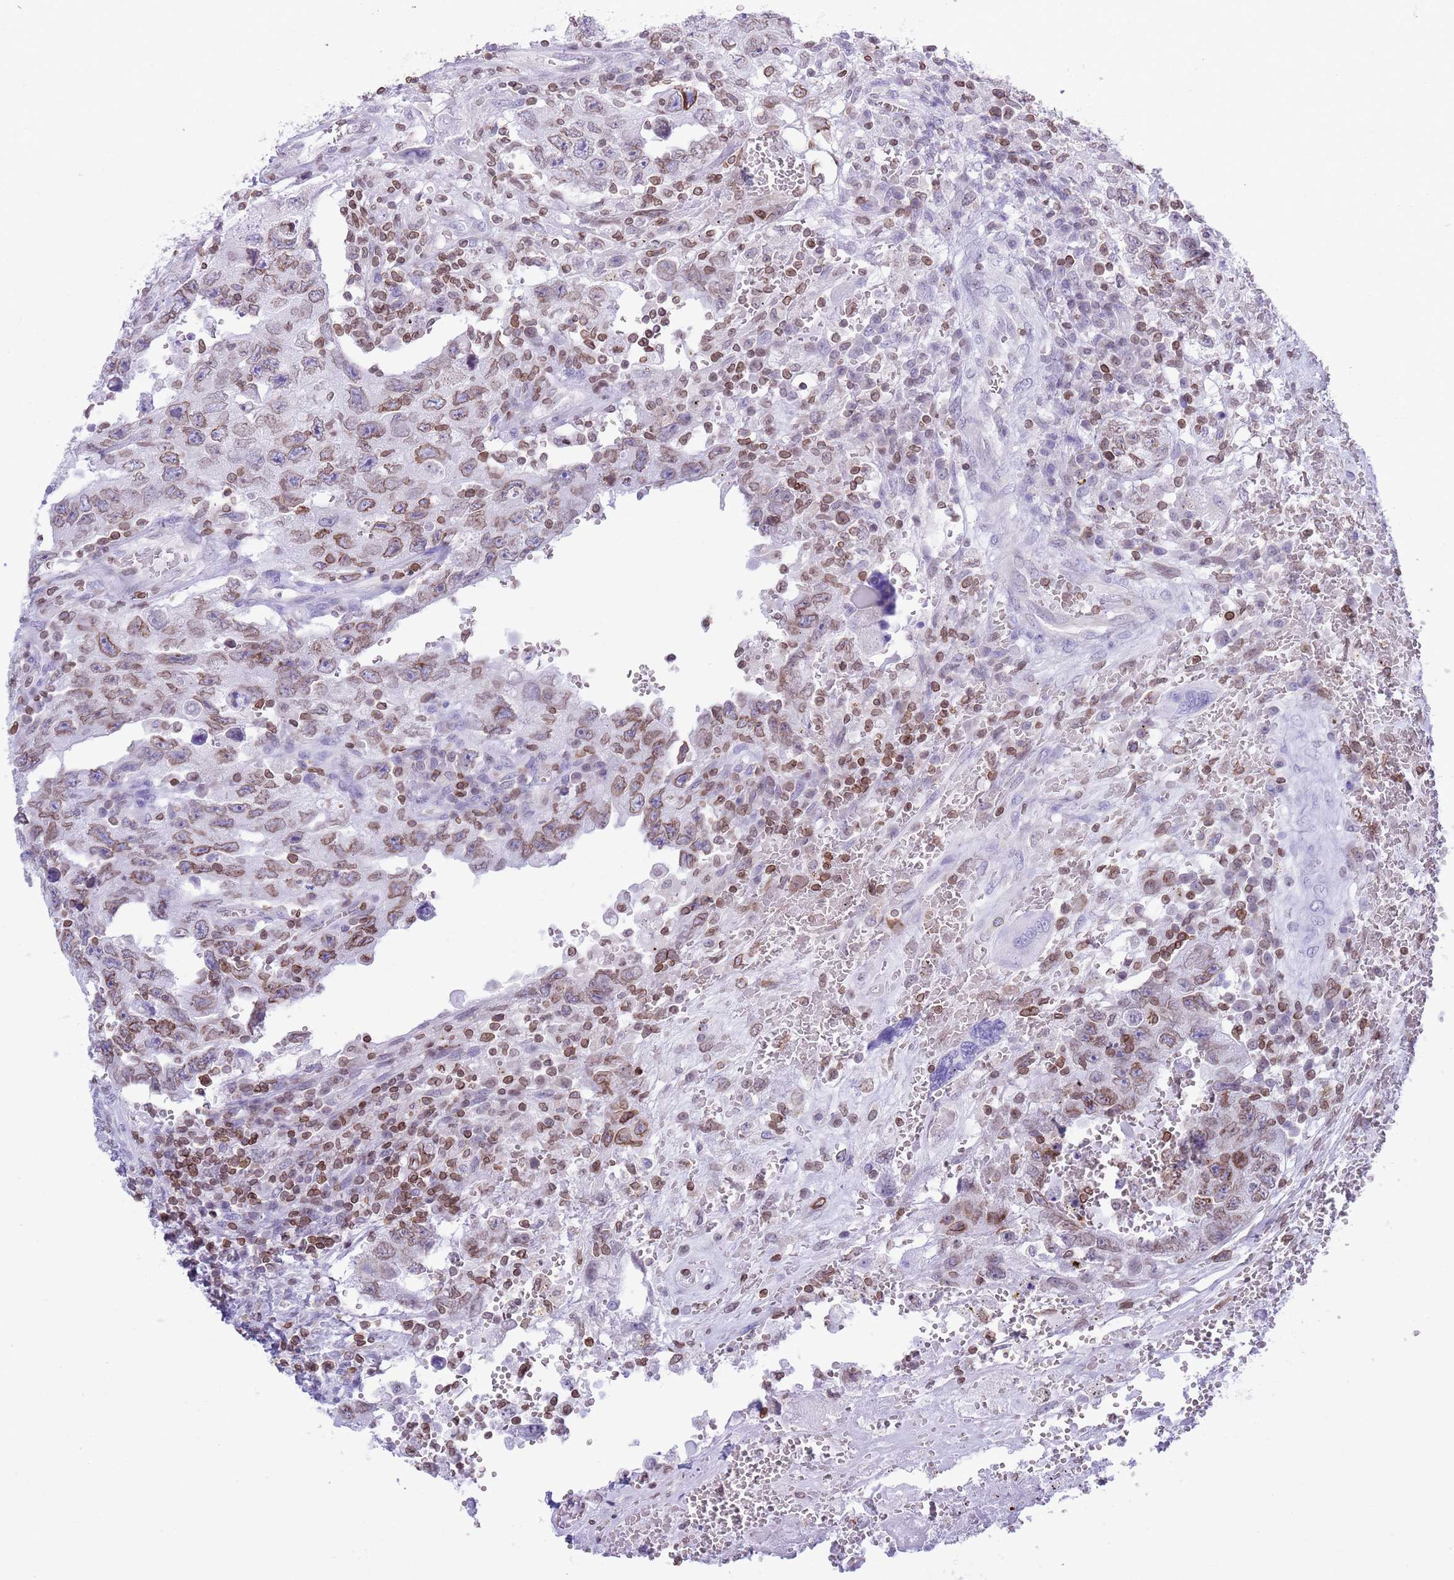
{"staining": {"intensity": "moderate", "quantity": ">75%", "location": "cytoplasmic/membranous,nuclear"}, "tissue": "testis cancer", "cell_type": "Tumor cells", "image_type": "cancer", "snomed": [{"axis": "morphology", "description": "Carcinoma, Embryonal, NOS"}, {"axis": "topography", "description": "Testis"}], "caption": "This photomicrograph demonstrates immunohistochemistry (IHC) staining of embryonal carcinoma (testis), with medium moderate cytoplasmic/membranous and nuclear staining in about >75% of tumor cells.", "gene": "LBR", "patient": {"sex": "male", "age": 26}}